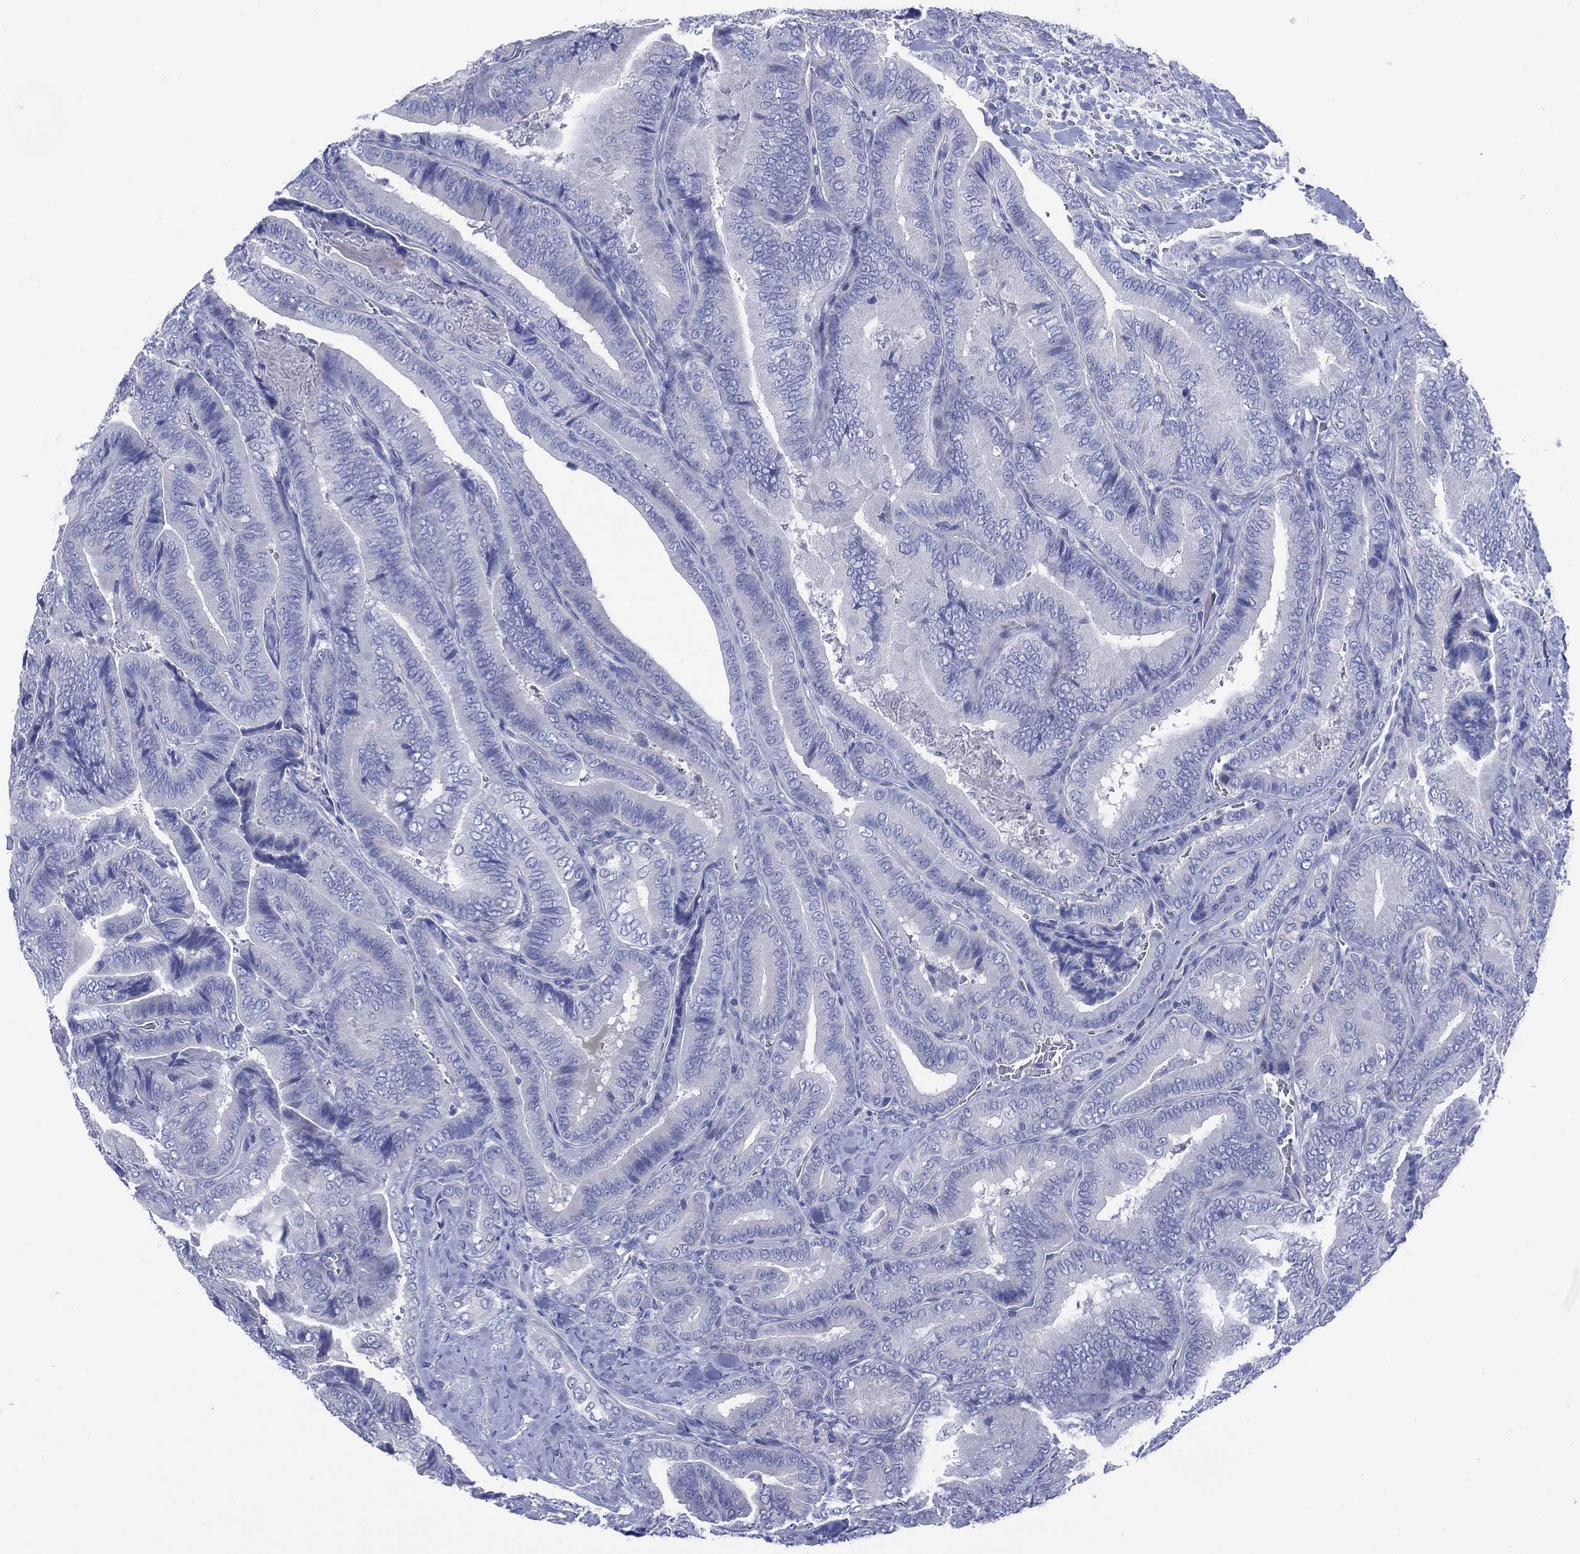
{"staining": {"intensity": "negative", "quantity": "none", "location": "none"}, "tissue": "thyroid cancer", "cell_type": "Tumor cells", "image_type": "cancer", "snomed": [{"axis": "morphology", "description": "Papillary adenocarcinoma, NOS"}, {"axis": "topography", "description": "Thyroid gland"}], "caption": "Immunohistochemistry (IHC) image of thyroid cancer (papillary adenocarcinoma) stained for a protein (brown), which shows no positivity in tumor cells.", "gene": "LRRD1", "patient": {"sex": "male", "age": 61}}